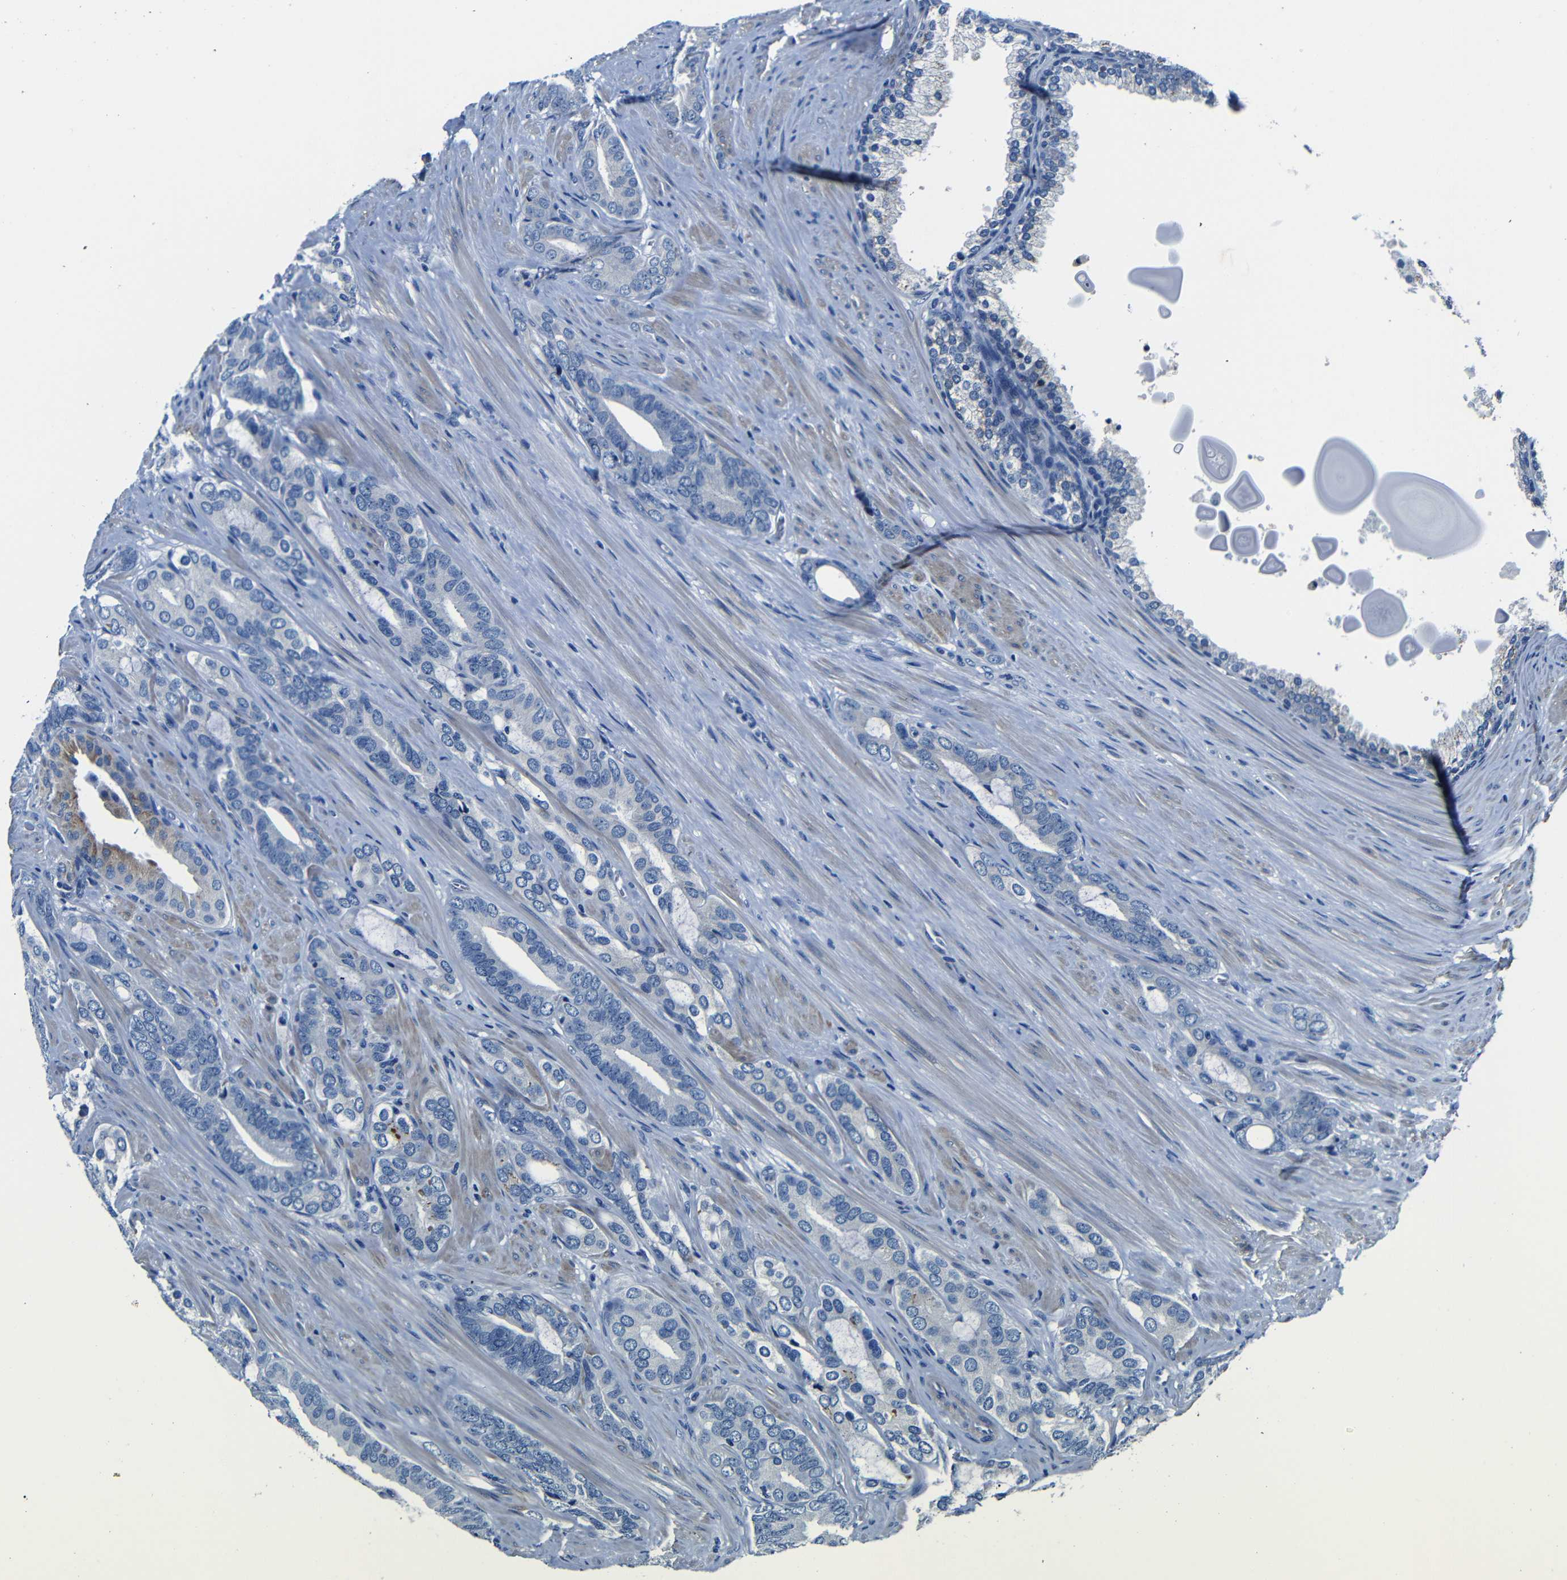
{"staining": {"intensity": "negative", "quantity": "none", "location": "none"}, "tissue": "prostate cancer", "cell_type": "Tumor cells", "image_type": "cancer", "snomed": [{"axis": "morphology", "description": "Adenocarcinoma, Low grade"}, {"axis": "topography", "description": "Prostate"}], "caption": "Immunohistochemical staining of human prostate low-grade adenocarcinoma exhibits no significant positivity in tumor cells.", "gene": "TNFAIP1", "patient": {"sex": "male", "age": 63}}